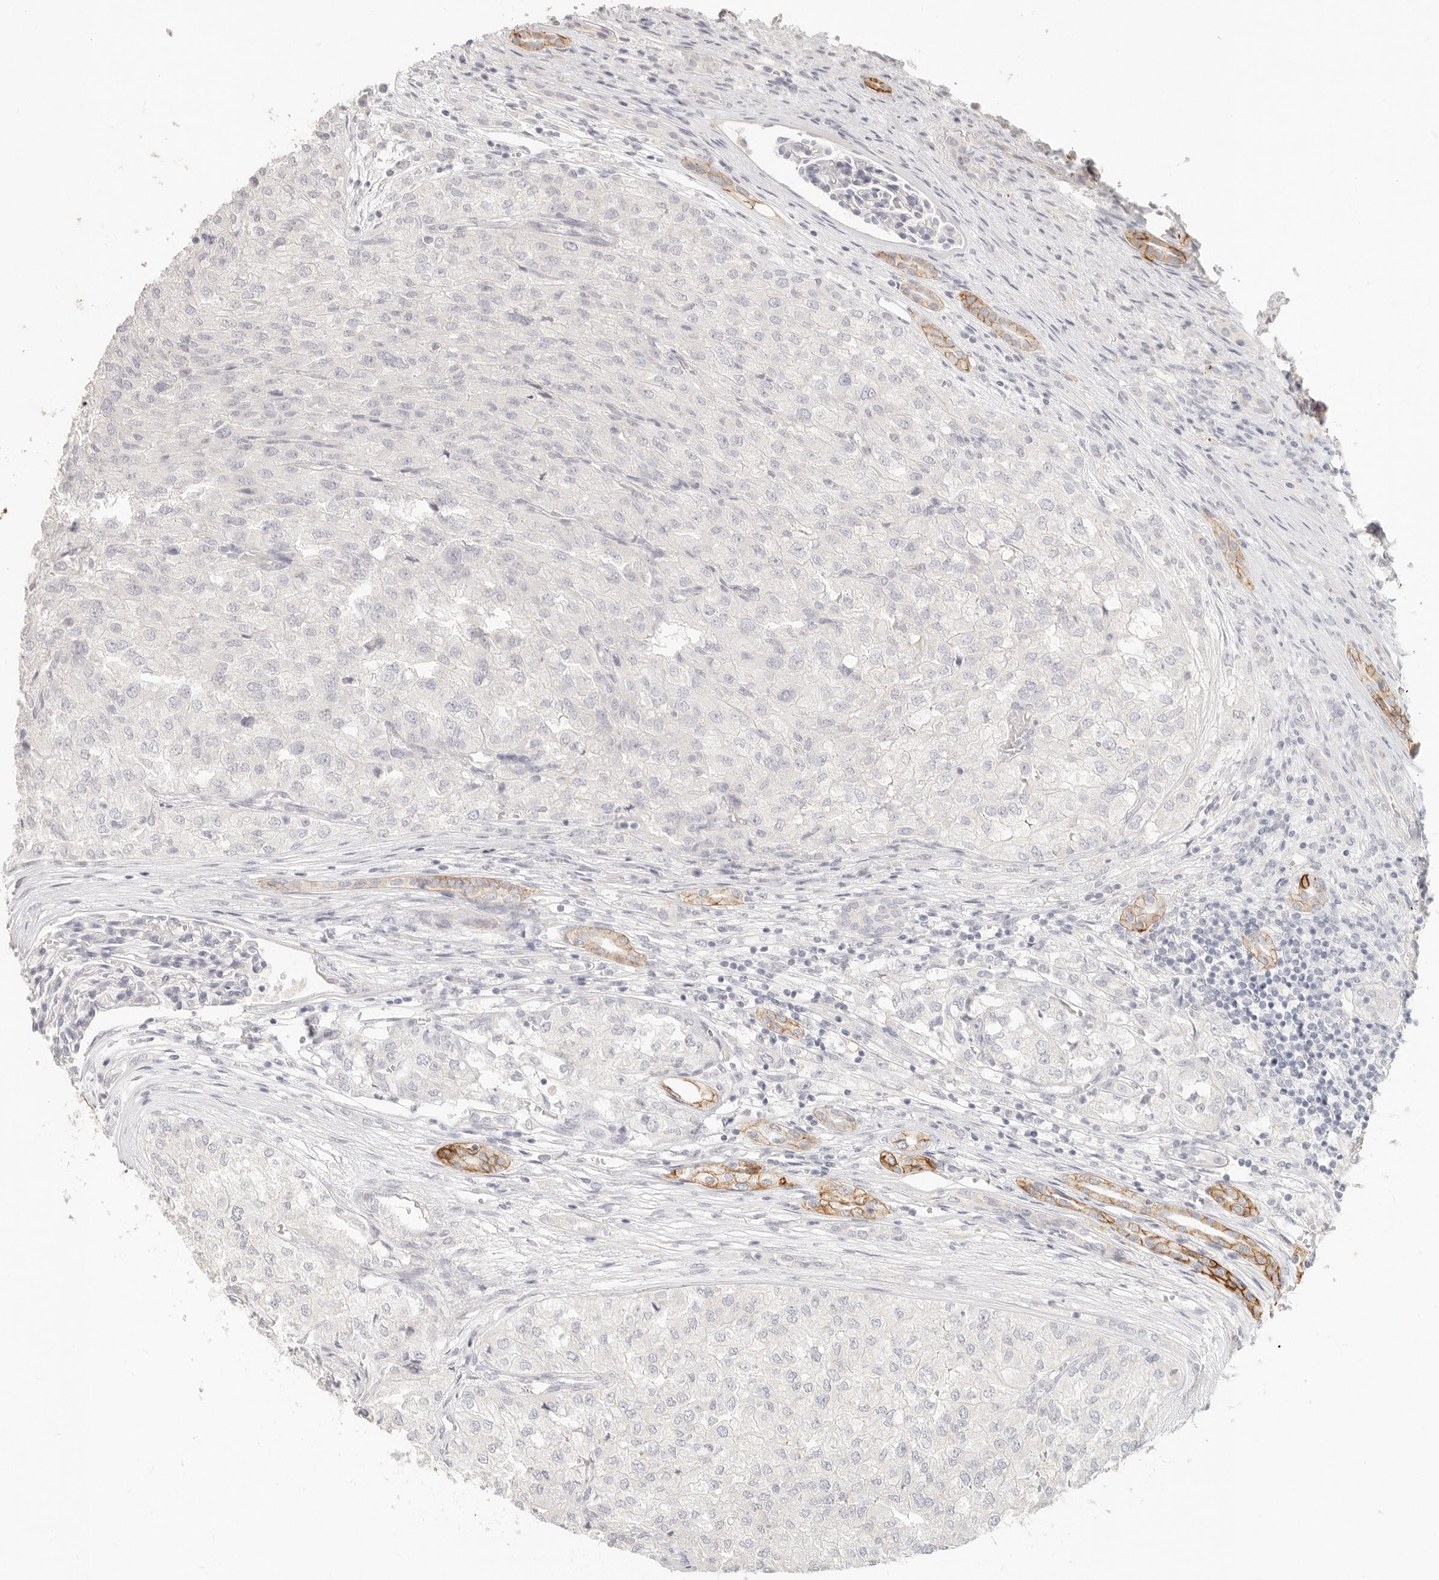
{"staining": {"intensity": "negative", "quantity": "none", "location": "none"}, "tissue": "renal cancer", "cell_type": "Tumor cells", "image_type": "cancer", "snomed": [{"axis": "morphology", "description": "Adenocarcinoma, NOS"}, {"axis": "topography", "description": "Kidney"}], "caption": "Tumor cells are negative for protein expression in human renal cancer (adenocarcinoma).", "gene": "EPCAM", "patient": {"sex": "female", "age": 54}}